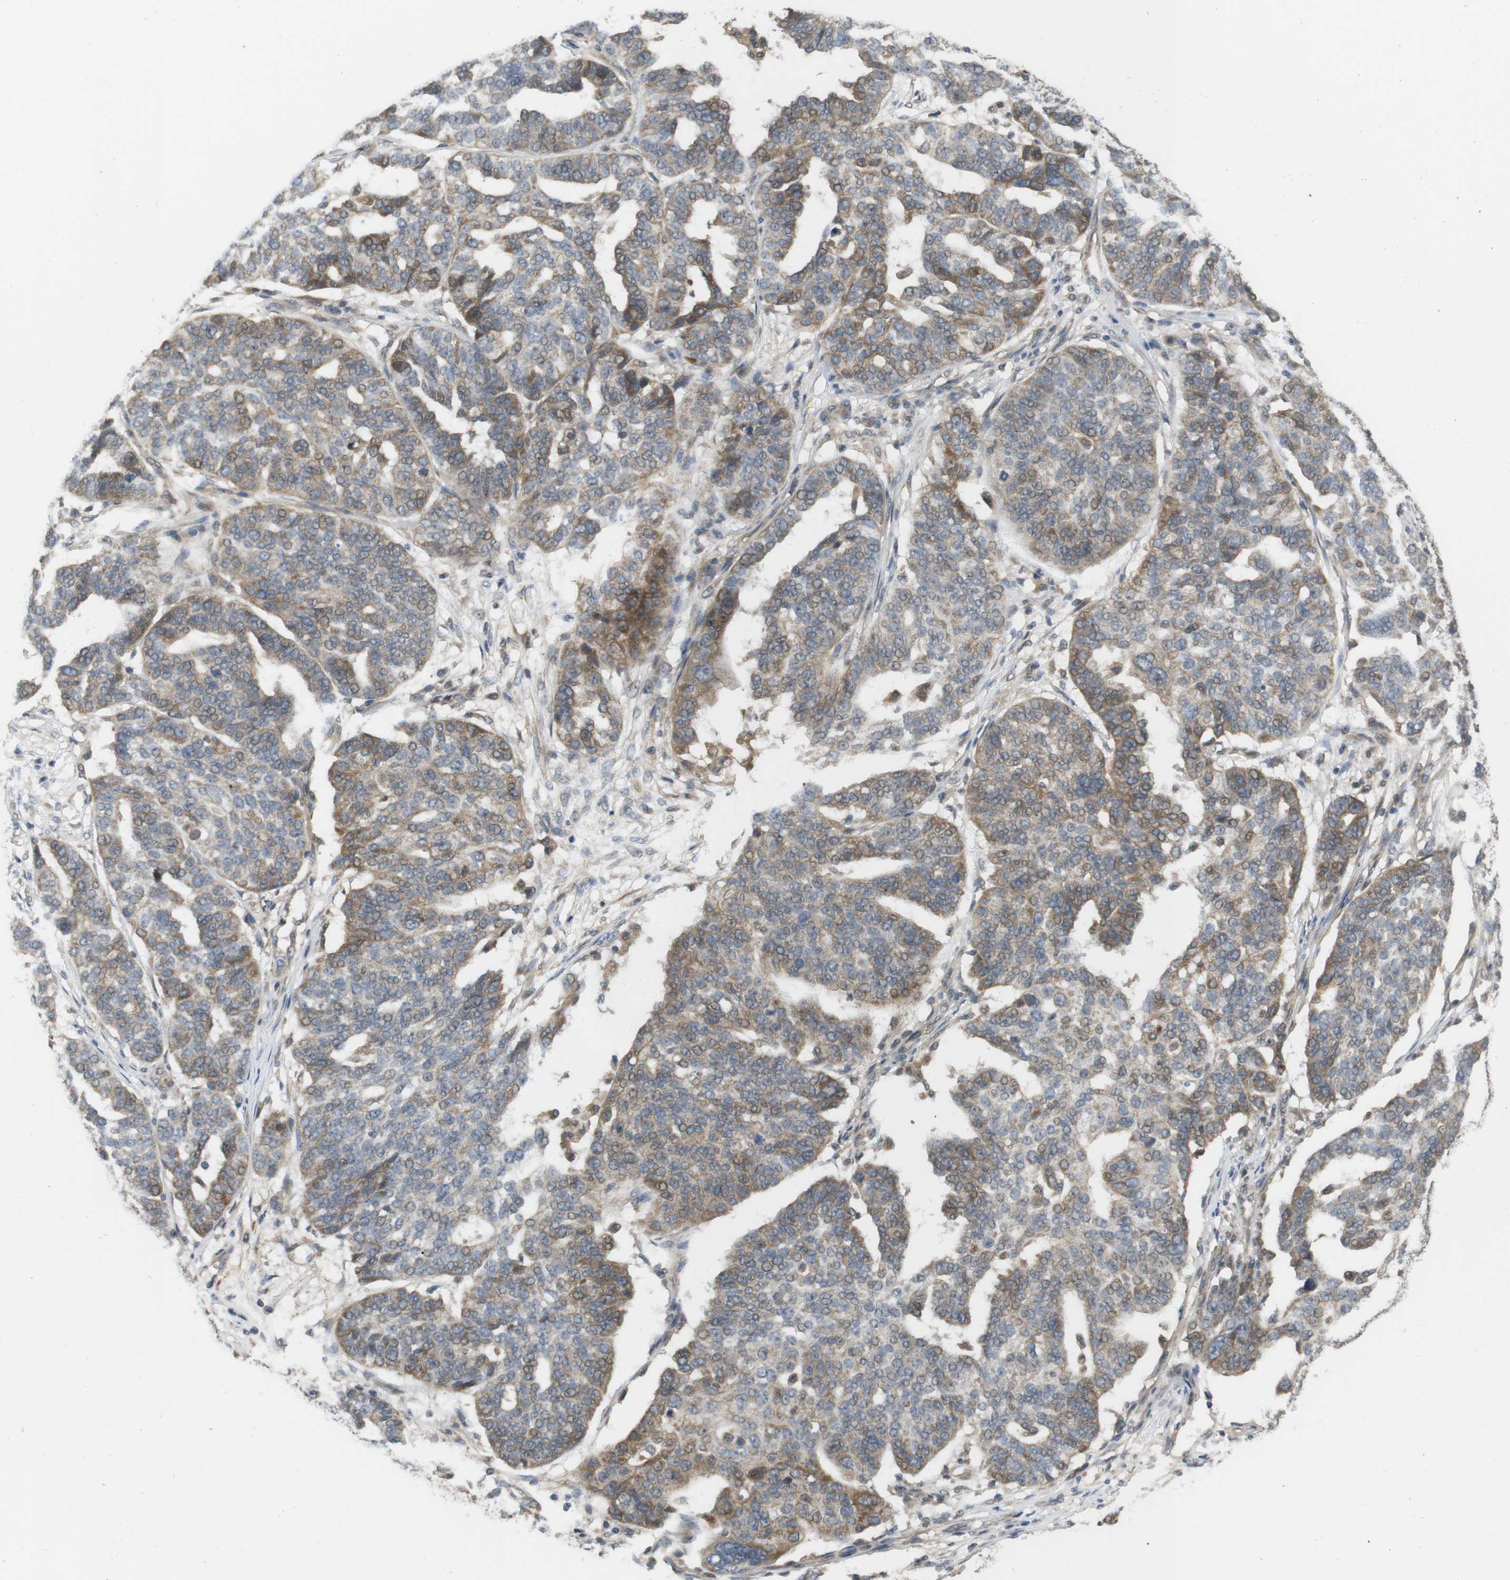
{"staining": {"intensity": "moderate", "quantity": "25%-75%", "location": "cytoplasmic/membranous"}, "tissue": "ovarian cancer", "cell_type": "Tumor cells", "image_type": "cancer", "snomed": [{"axis": "morphology", "description": "Cystadenocarcinoma, serous, NOS"}, {"axis": "topography", "description": "Ovary"}], "caption": "This histopathology image exhibits IHC staining of serous cystadenocarcinoma (ovarian), with medium moderate cytoplasmic/membranous positivity in approximately 25%-75% of tumor cells.", "gene": "RNF130", "patient": {"sex": "female", "age": 59}}